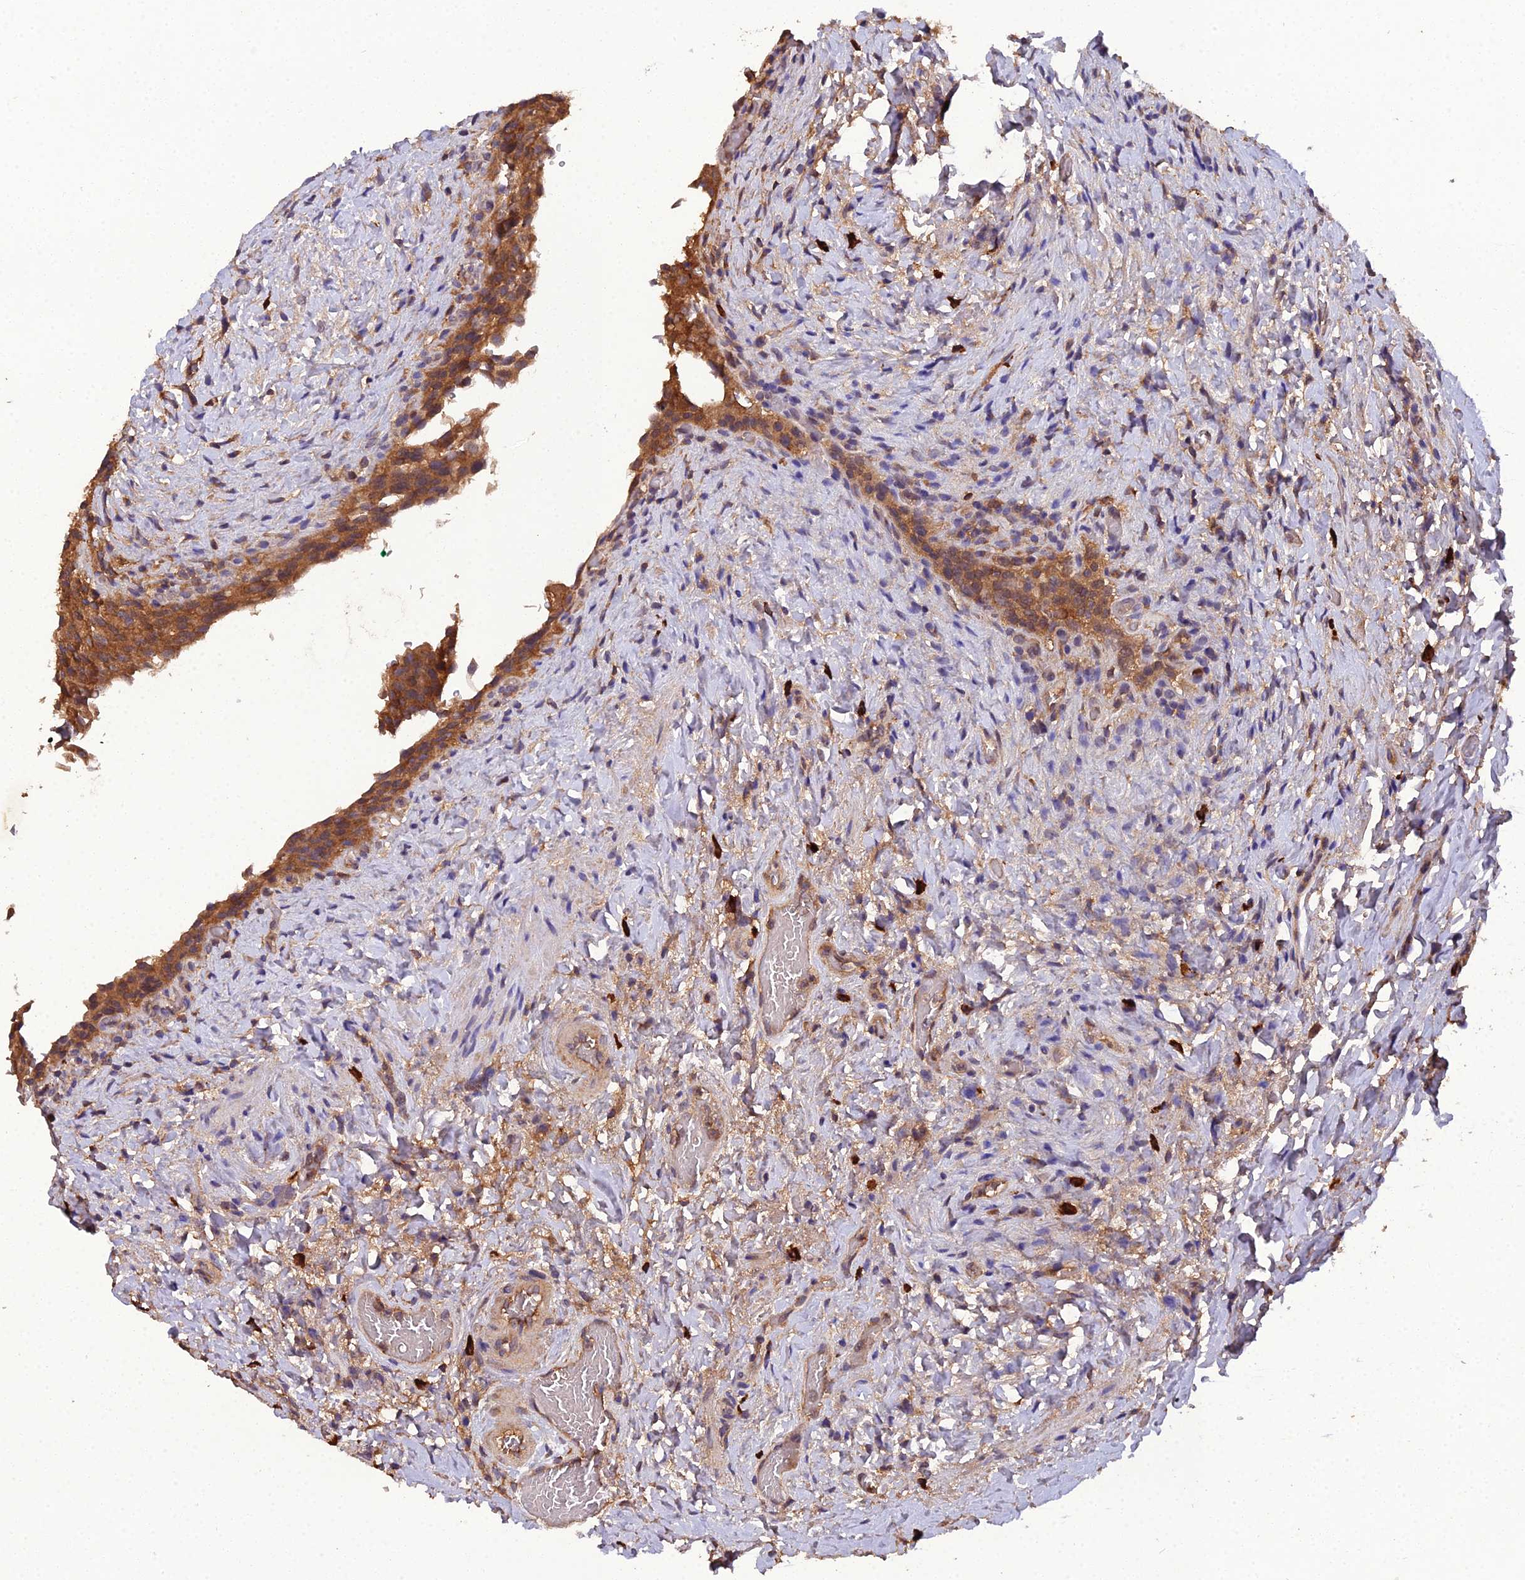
{"staining": {"intensity": "moderate", "quantity": ">75%", "location": "cytoplasmic/membranous"}, "tissue": "urinary bladder", "cell_type": "Urothelial cells", "image_type": "normal", "snomed": [{"axis": "morphology", "description": "Normal tissue, NOS"}, {"axis": "morphology", "description": "Inflammation, NOS"}, {"axis": "topography", "description": "Urinary bladder"}], "caption": "Protein expression analysis of normal urinary bladder reveals moderate cytoplasmic/membranous positivity in approximately >75% of urothelial cells.", "gene": "TMEM258", "patient": {"sex": "male", "age": 64}}